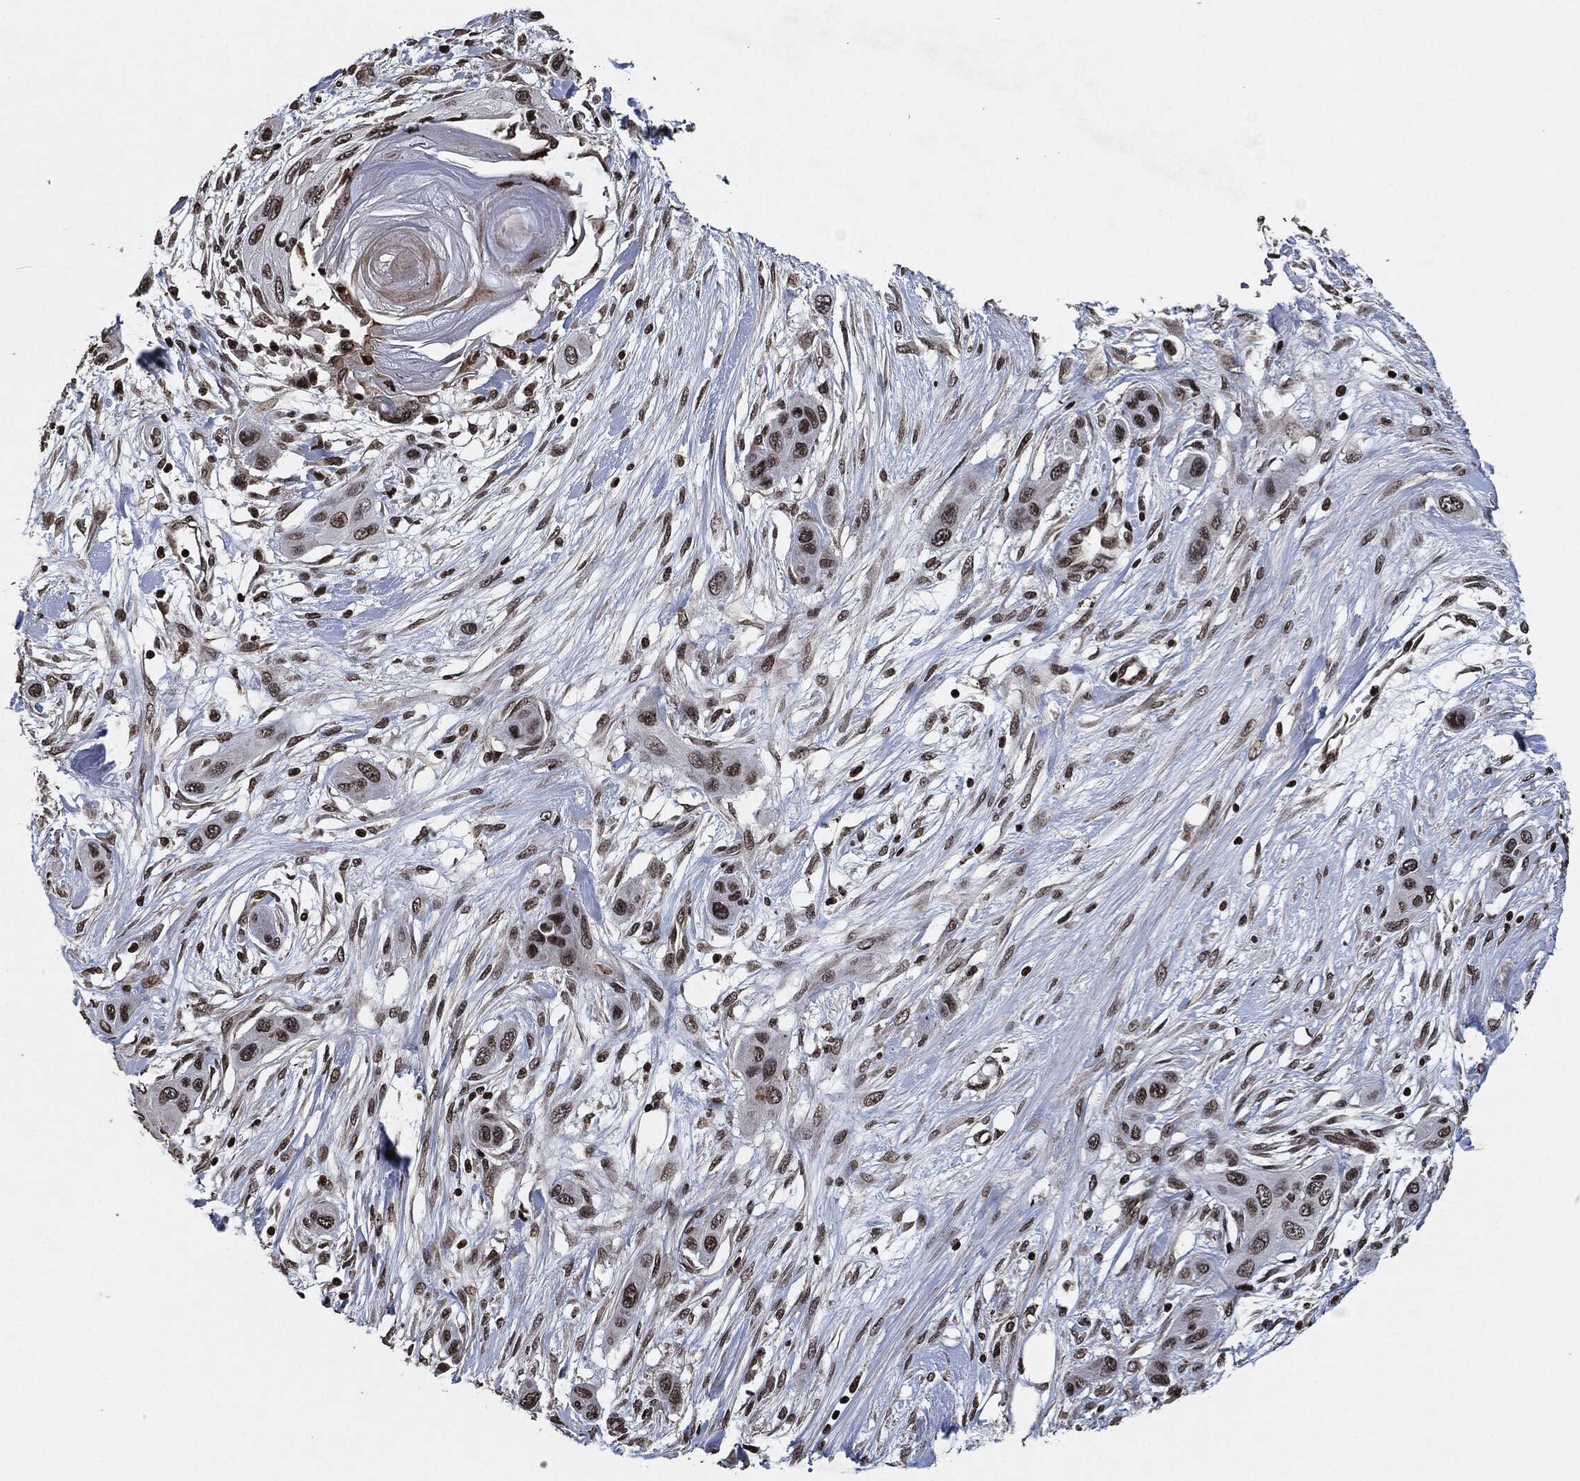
{"staining": {"intensity": "moderate", "quantity": "25%-75%", "location": "nuclear"}, "tissue": "skin cancer", "cell_type": "Tumor cells", "image_type": "cancer", "snomed": [{"axis": "morphology", "description": "Squamous cell carcinoma, NOS"}, {"axis": "topography", "description": "Skin"}], "caption": "Protein analysis of skin cancer (squamous cell carcinoma) tissue displays moderate nuclear positivity in approximately 25%-75% of tumor cells. The protein of interest is stained brown, and the nuclei are stained in blue (DAB IHC with brightfield microscopy, high magnification).", "gene": "JUN", "patient": {"sex": "male", "age": 79}}